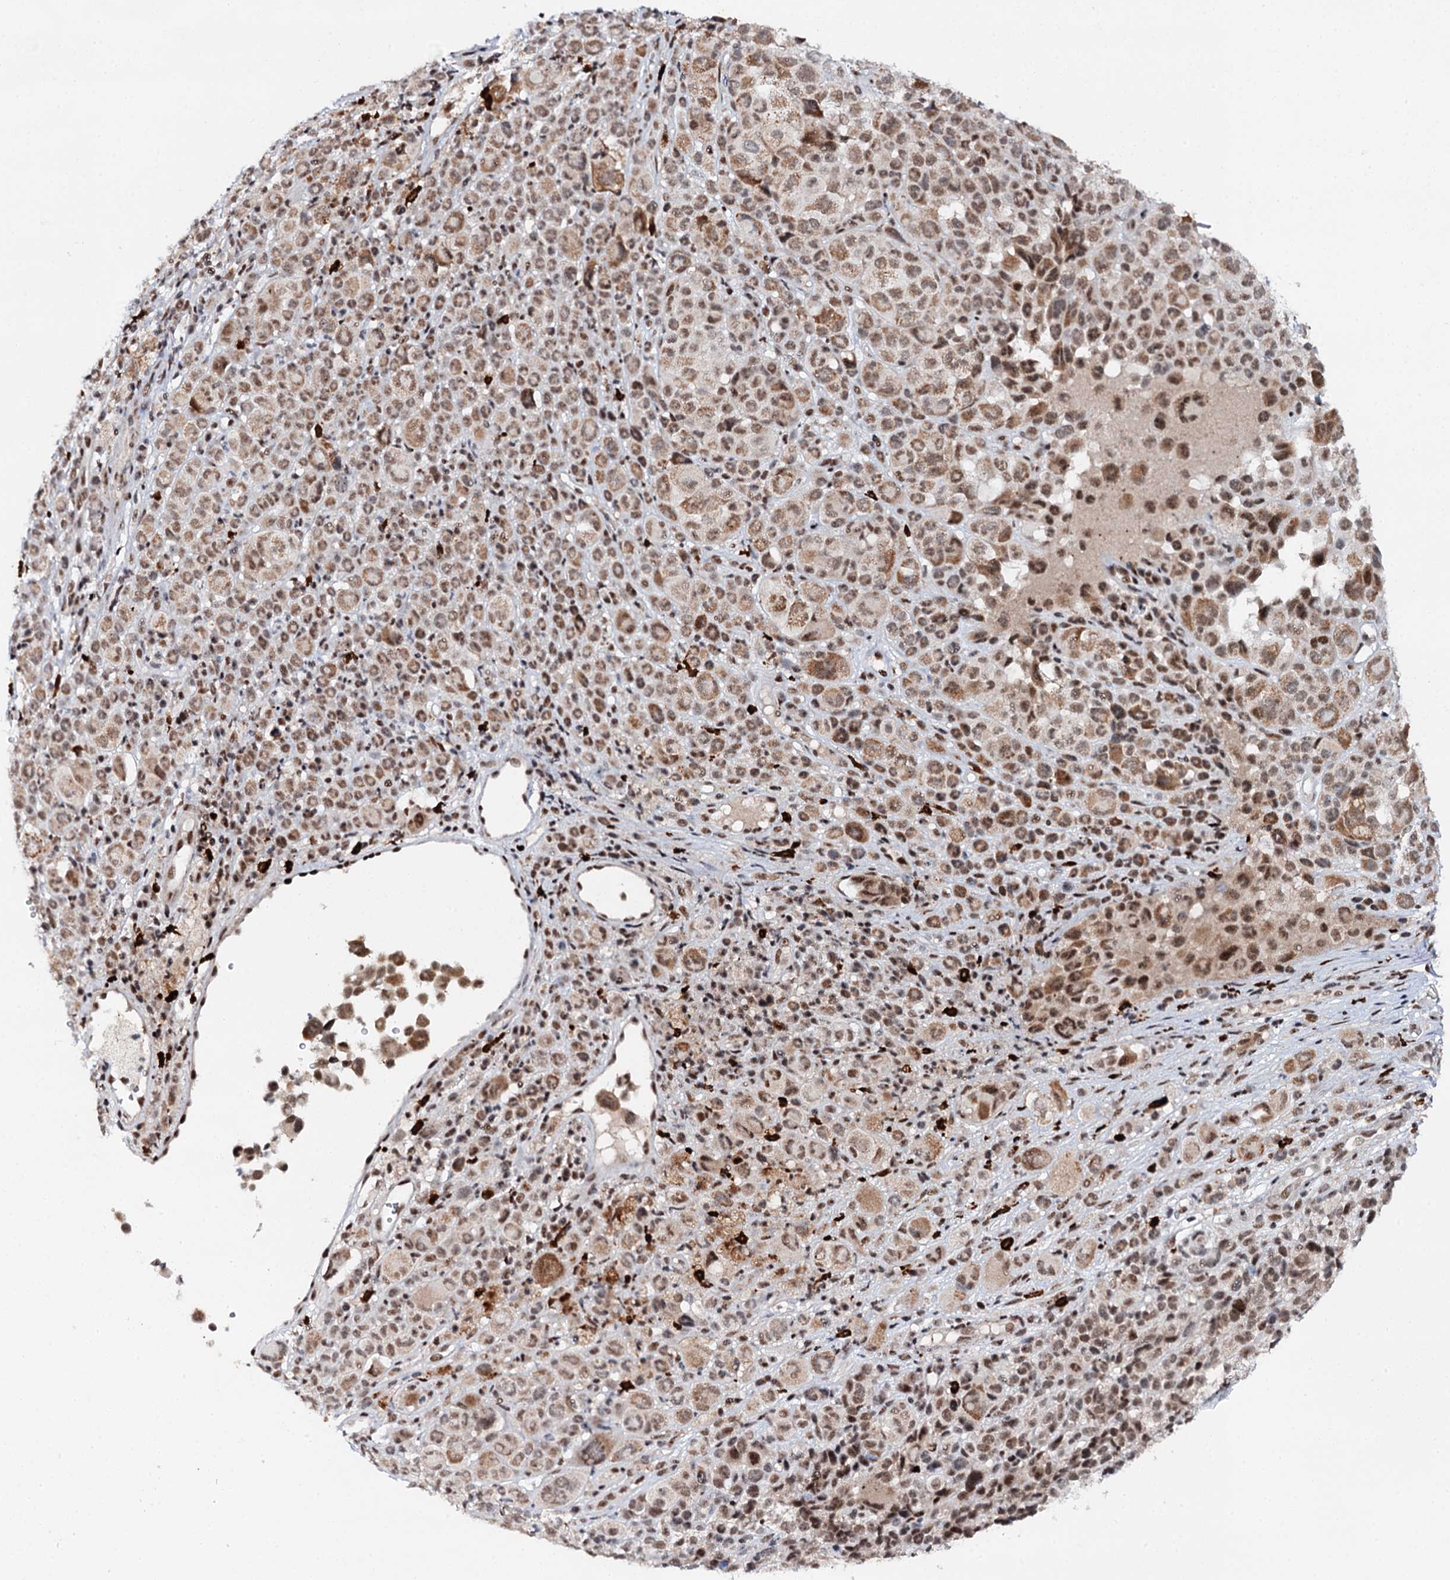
{"staining": {"intensity": "moderate", "quantity": ">75%", "location": "cytoplasmic/membranous,nuclear"}, "tissue": "melanoma", "cell_type": "Tumor cells", "image_type": "cancer", "snomed": [{"axis": "morphology", "description": "Malignant melanoma, NOS"}, {"axis": "topography", "description": "Skin of trunk"}], "caption": "An immunohistochemistry histopathology image of neoplastic tissue is shown. Protein staining in brown labels moderate cytoplasmic/membranous and nuclear positivity in malignant melanoma within tumor cells.", "gene": "BUD13", "patient": {"sex": "male", "age": 71}}